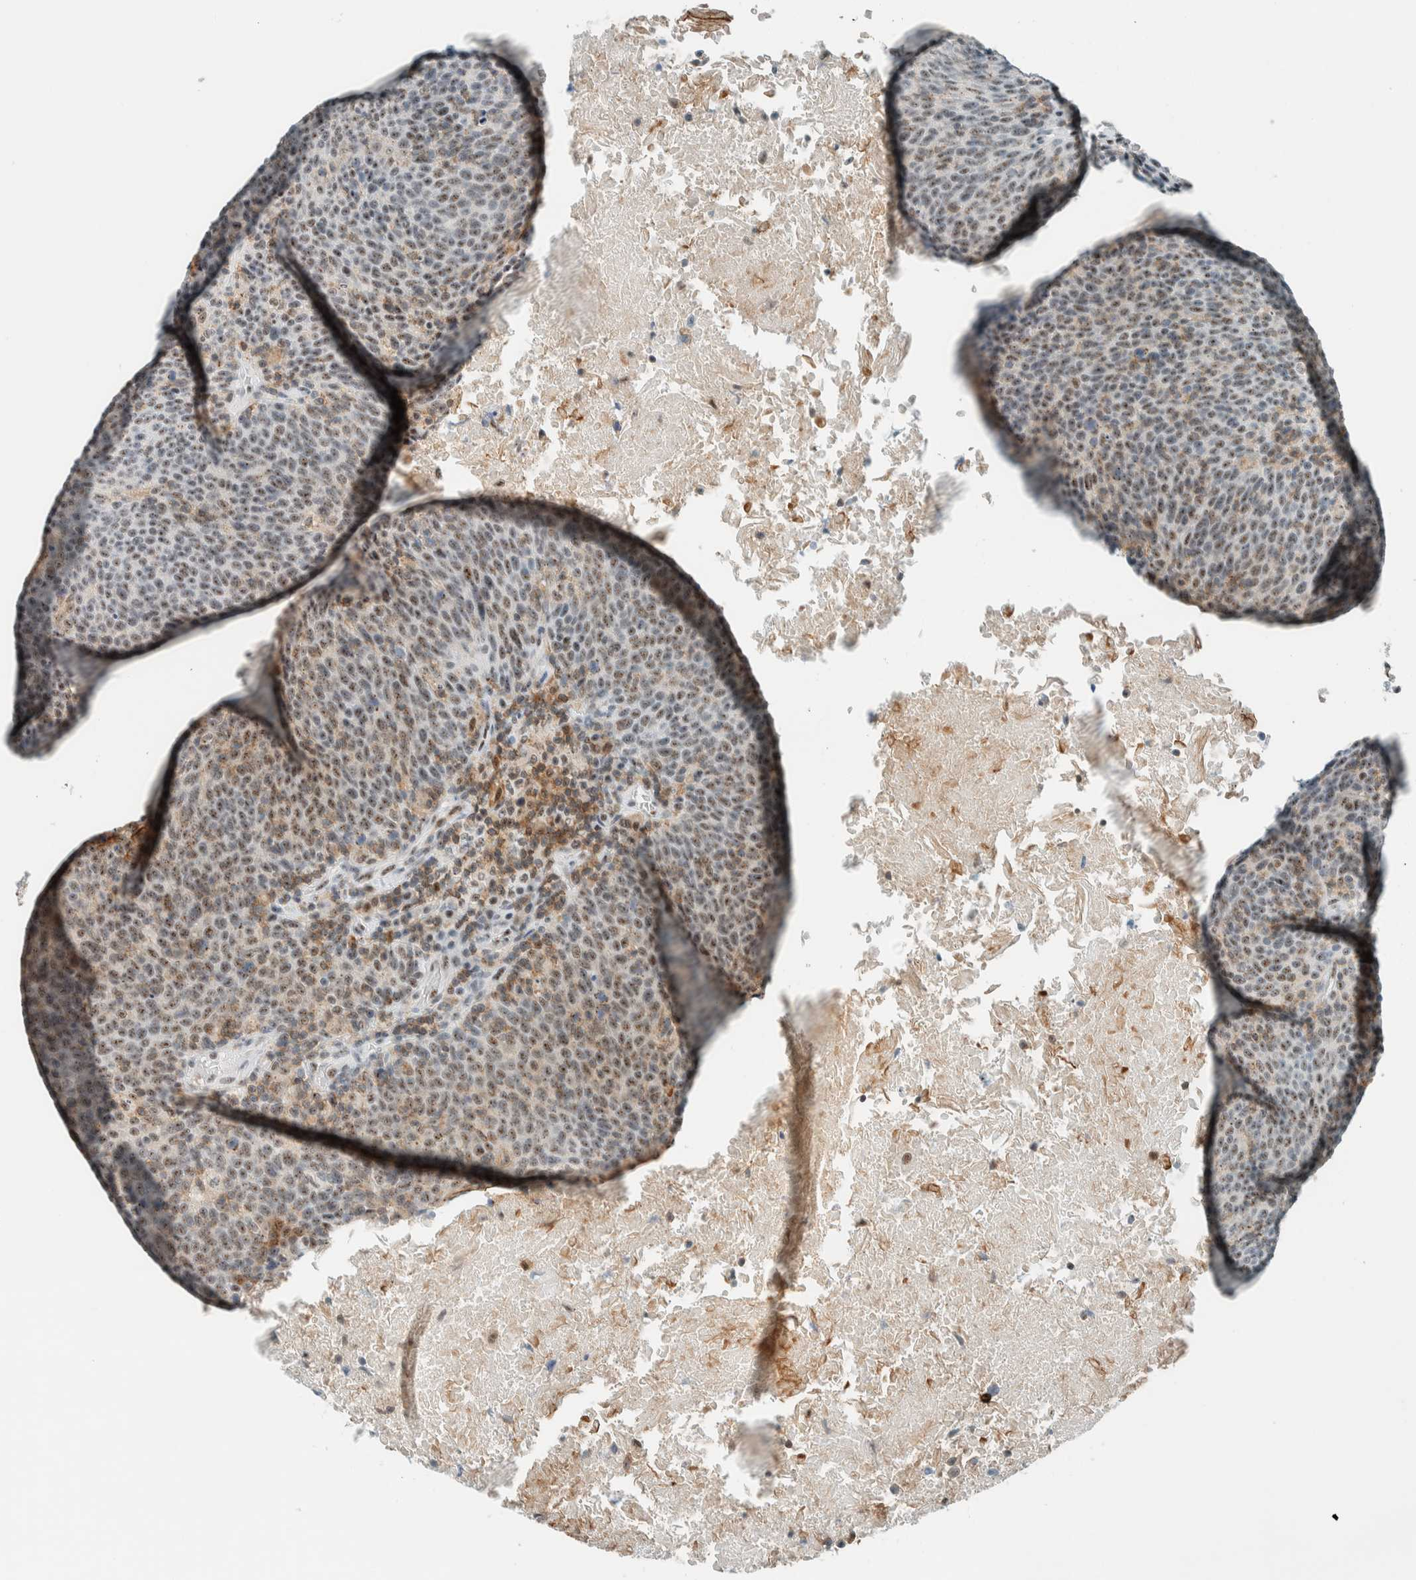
{"staining": {"intensity": "weak", "quantity": ">75%", "location": "cytoplasmic/membranous,nuclear"}, "tissue": "head and neck cancer", "cell_type": "Tumor cells", "image_type": "cancer", "snomed": [{"axis": "morphology", "description": "Squamous cell carcinoma, NOS"}, {"axis": "morphology", "description": "Squamous cell carcinoma, metastatic, NOS"}, {"axis": "topography", "description": "Lymph node"}, {"axis": "topography", "description": "Head-Neck"}], "caption": "This is an image of immunohistochemistry (IHC) staining of head and neck squamous cell carcinoma, which shows weak positivity in the cytoplasmic/membranous and nuclear of tumor cells.", "gene": "CYSRT1", "patient": {"sex": "male", "age": 62}}